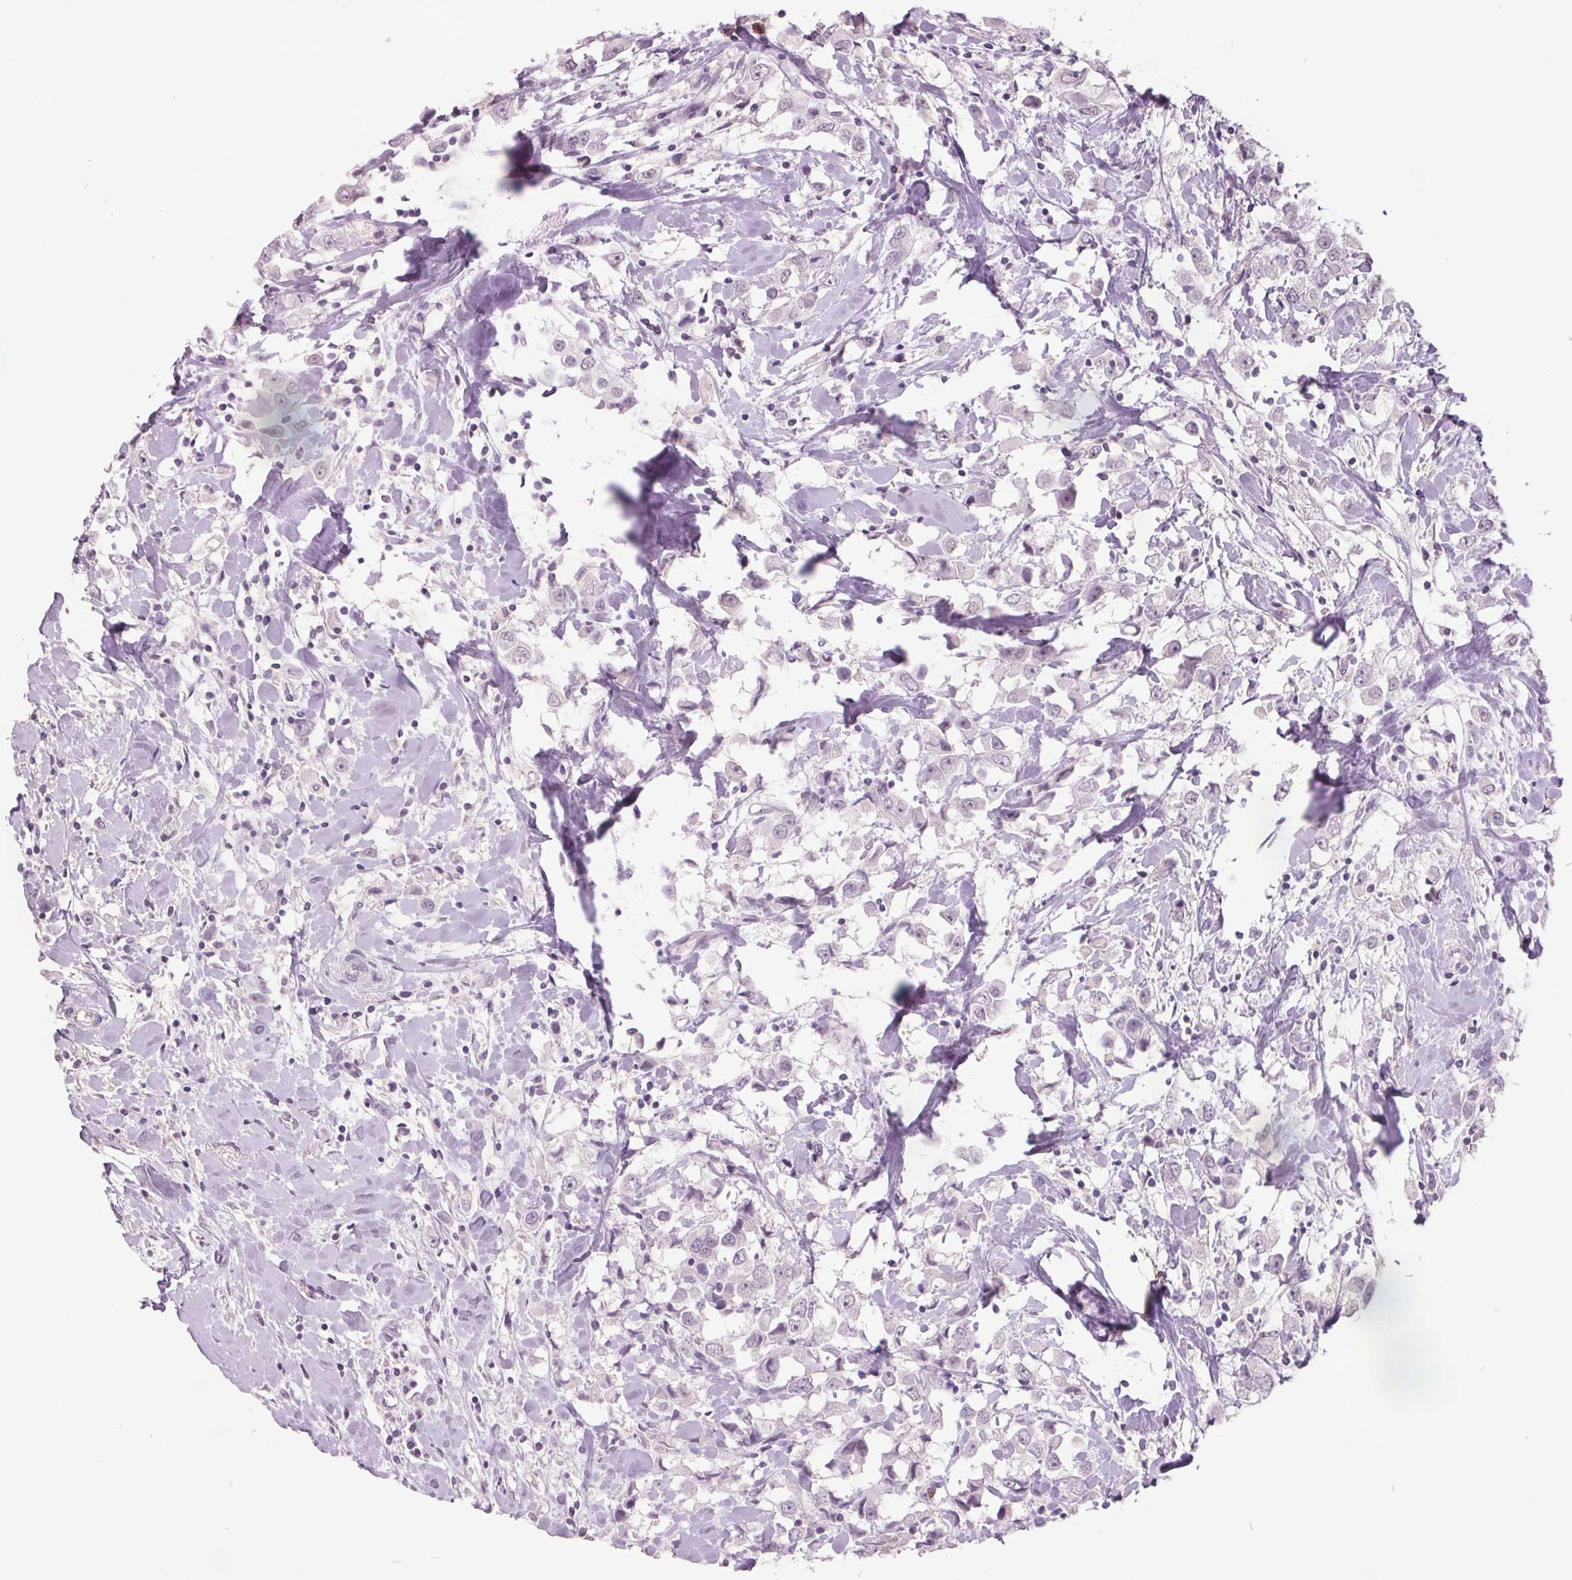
{"staining": {"intensity": "negative", "quantity": "none", "location": "none"}, "tissue": "breast cancer", "cell_type": "Tumor cells", "image_type": "cancer", "snomed": [{"axis": "morphology", "description": "Duct carcinoma"}, {"axis": "topography", "description": "Breast"}], "caption": "Histopathology image shows no significant protein positivity in tumor cells of breast cancer (infiltrating ductal carcinoma). (Stains: DAB (3,3'-diaminobenzidine) IHC with hematoxylin counter stain, Microscopy: brightfield microscopy at high magnification).", "gene": "C2orf16", "patient": {"sex": "female", "age": 61}}